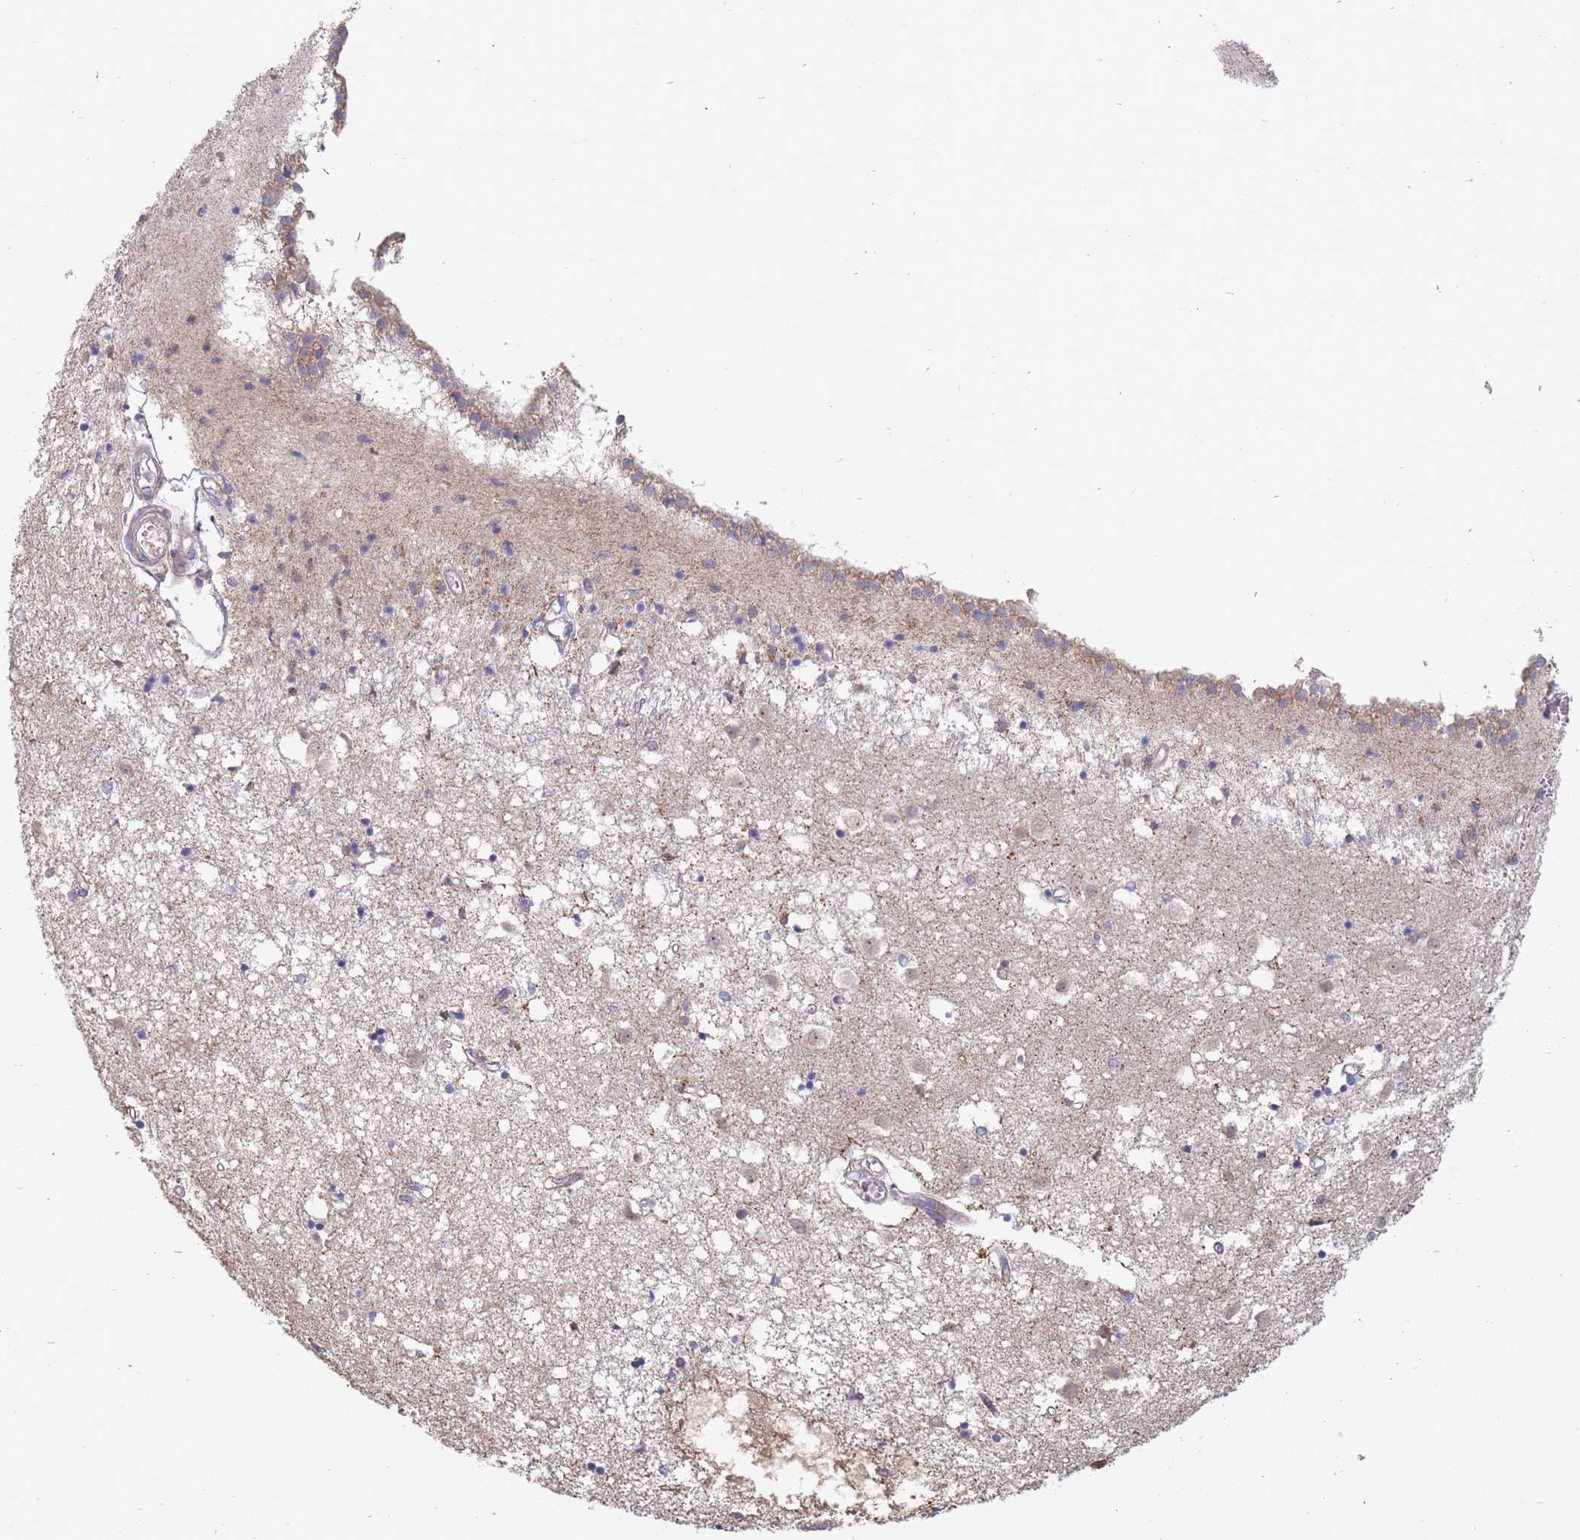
{"staining": {"intensity": "weak", "quantity": "<25%", "location": "cytoplasmic/membranous"}, "tissue": "caudate", "cell_type": "Glial cells", "image_type": "normal", "snomed": [{"axis": "morphology", "description": "Normal tissue, NOS"}, {"axis": "topography", "description": "Lateral ventricle wall"}], "caption": "The IHC micrograph has no significant expression in glial cells of caudate.", "gene": "NUB1", "patient": {"sex": "male", "age": 70}}